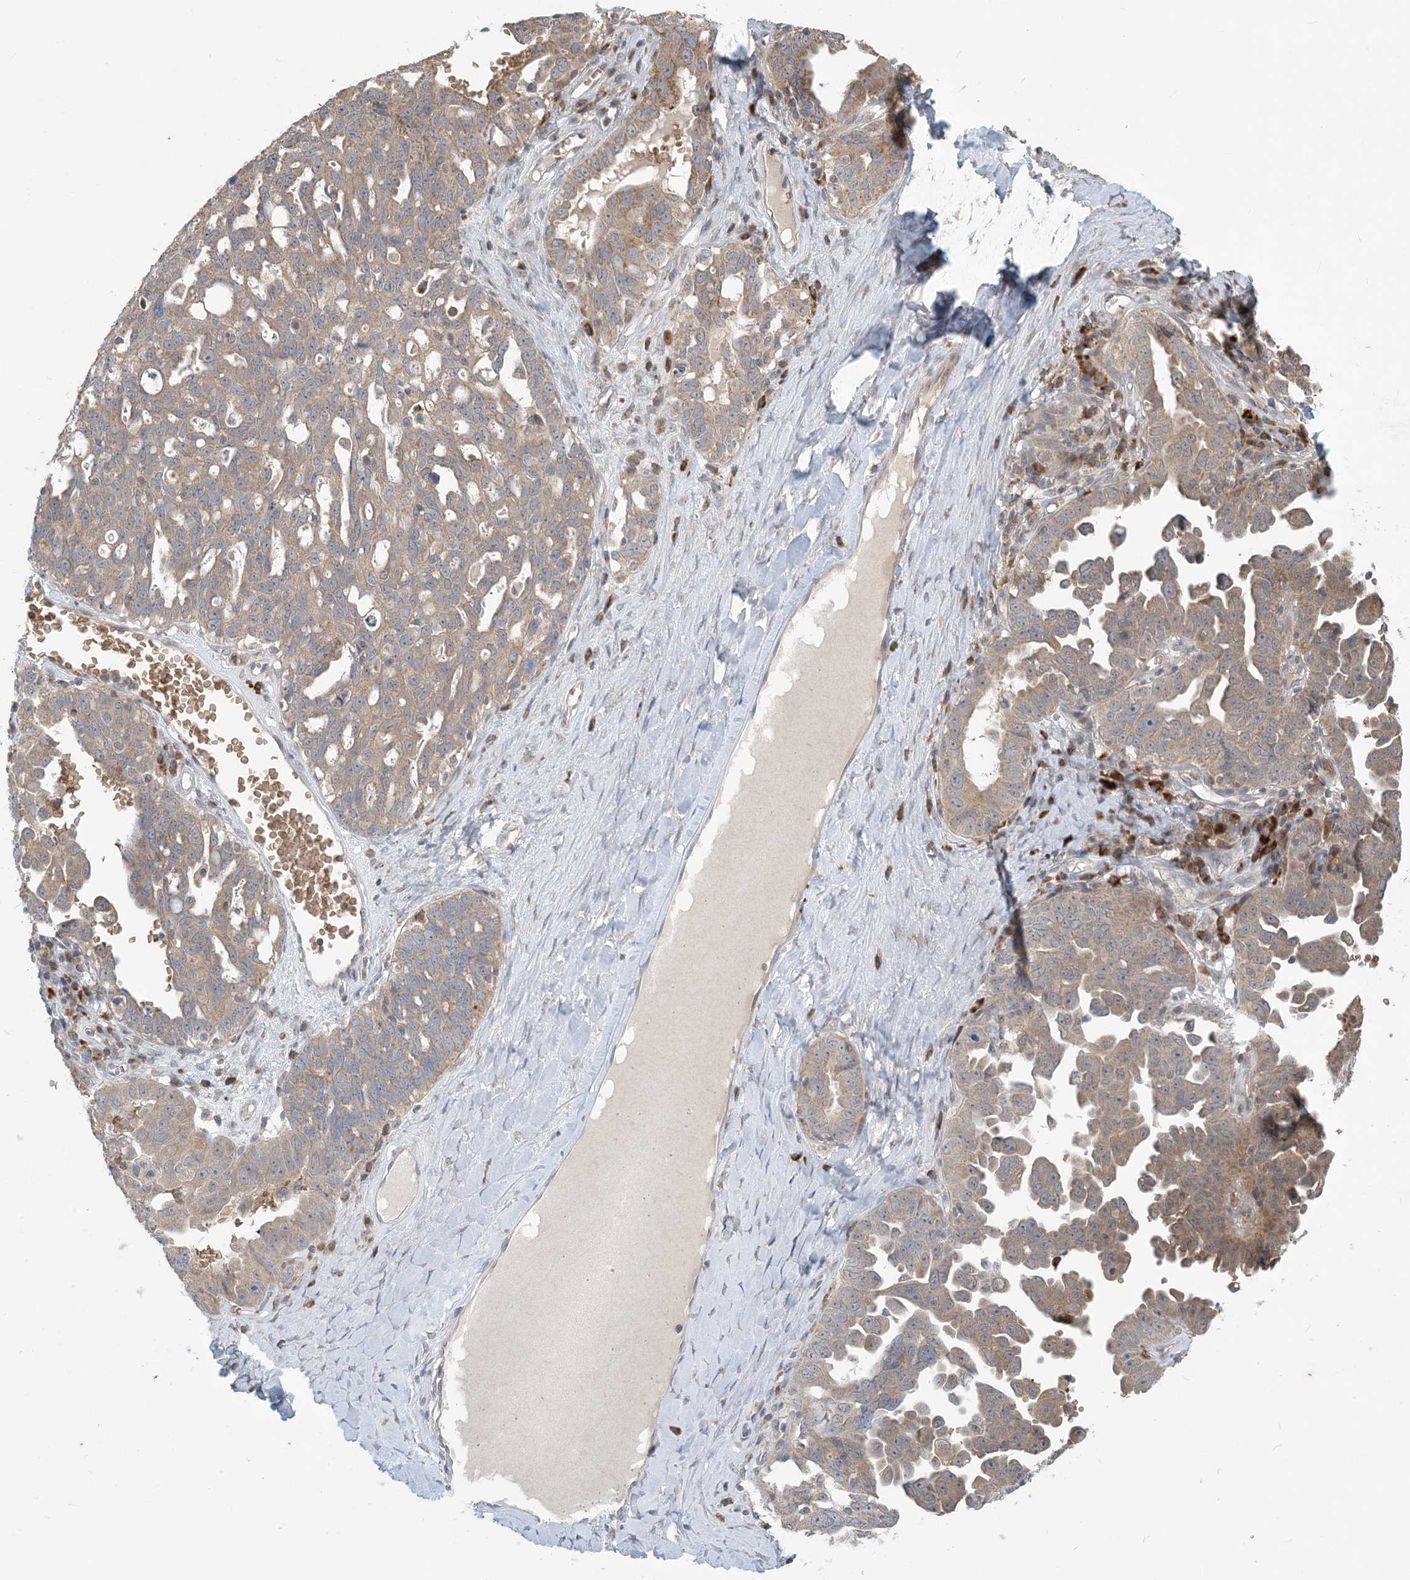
{"staining": {"intensity": "moderate", "quantity": ">75%", "location": "cytoplasmic/membranous"}, "tissue": "ovarian cancer", "cell_type": "Tumor cells", "image_type": "cancer", "snomed": [{"axis": "morphology", "description": "Carcinoma, endometroid"}, {"axis": "topography", "description": "Ovary"}], "caption": "Immunohistochemical staining of human ovarian endometroid carcinoma demonstrates medium levels of moderate cytoplasmic/membranous staining in about >75% of tumor cells. Immunohistochemistry stains the protein of interest in brown and the nuclei are stained blue.", "gene": "PUSL1", "patient": {"sex": "female", "age": 62}}